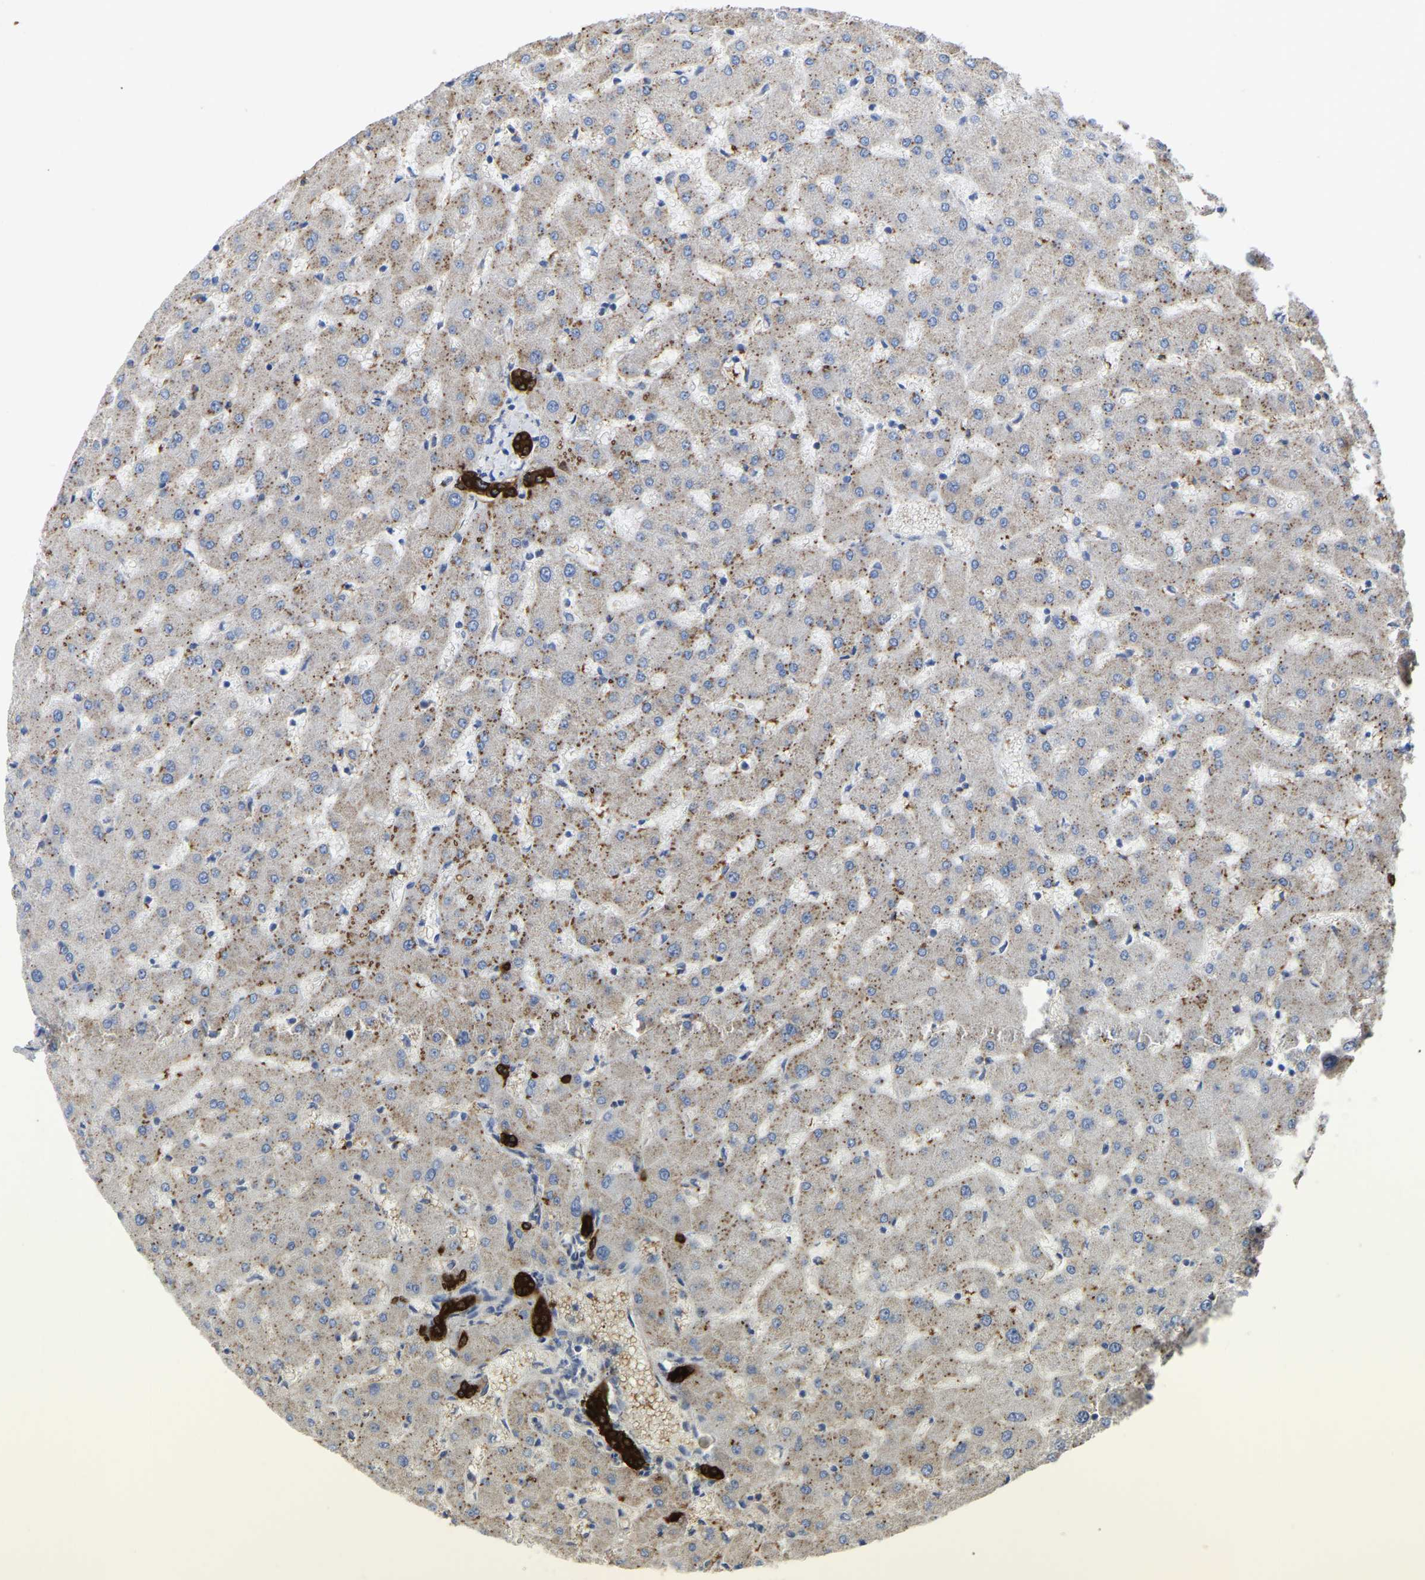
{"staining": {"intensity": "strong", "quantity": ">75%", "location": "cytoplasmic/membranous"}, "tissue": "liver", "cell_type": "Cholangiocytes", "image_type": "normal", "snomed": [{"axis": "morphology", "description": "Normal tissue, NOS"}, {"axis": "topography", "description": "Liver"}], "caption": "The image exhibits a brown stain indicating the presence of a protein in the cytoplasmic/membranous of cholangiocytes in liver. Nuclei are stained in blue.", "gene": "ZNF449", "patient": {"sex": "female", "age": 63}}